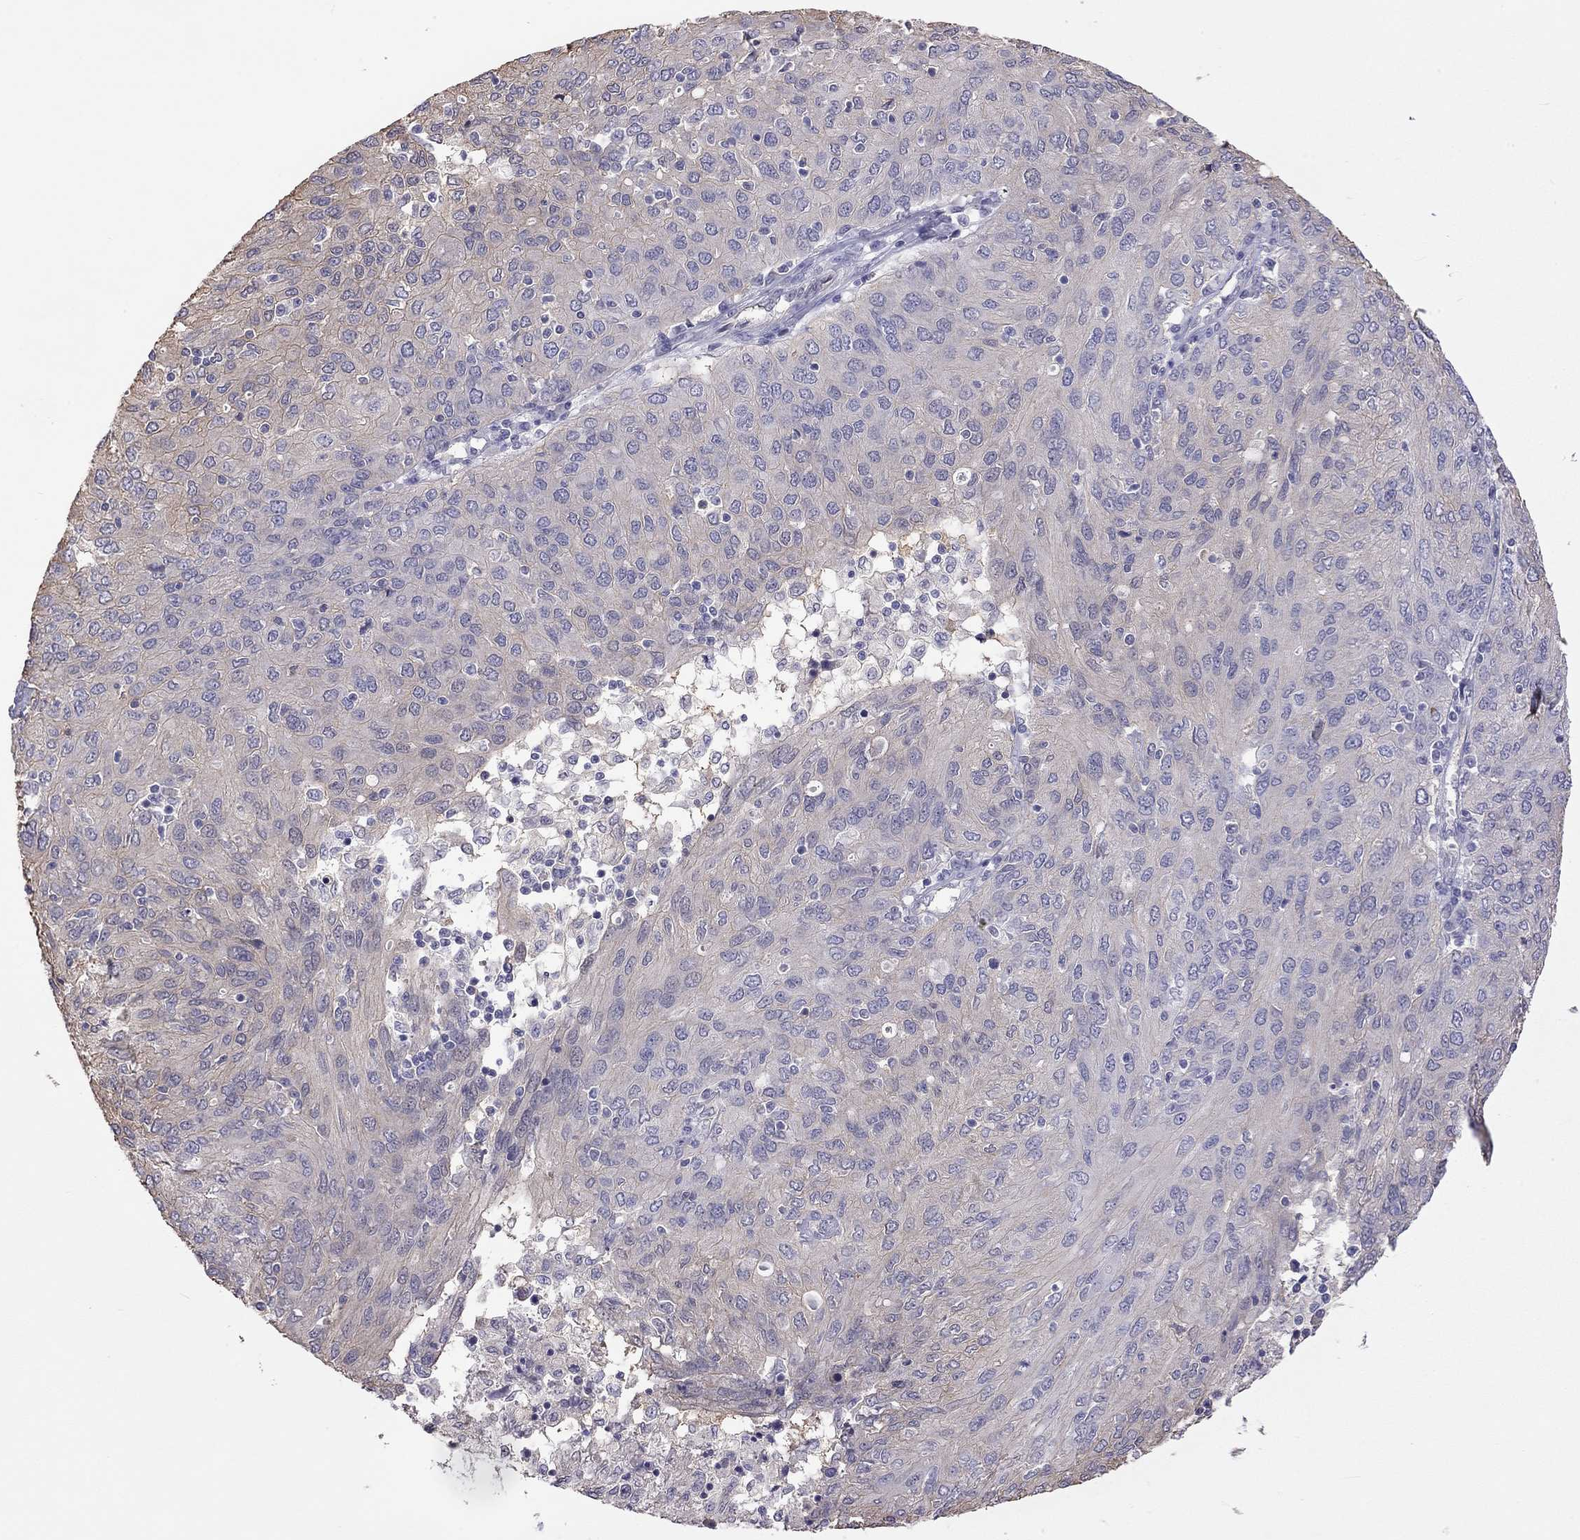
{"staining": {"intensity": "weak", "quantity": "<25%", "location": "cytoplasmic/membranous"}, "tissue": "ovarian cancer", "cell_type": "Tumor cells", "image_type": "cancer", "snomed": [{"axis": "morphology", "description": "Carcinoma, endometroid"}, {"axis": "topography", "description": "Ovary"}], "caption": "The image shows no significant staining in tumor cells of endometroid carcinoma (ovarian). (Immunohistochemistry, brightfield microscopy, high magnification).", "gene": "FEZ1", "patient": {"sex": "female", "age": 50}}